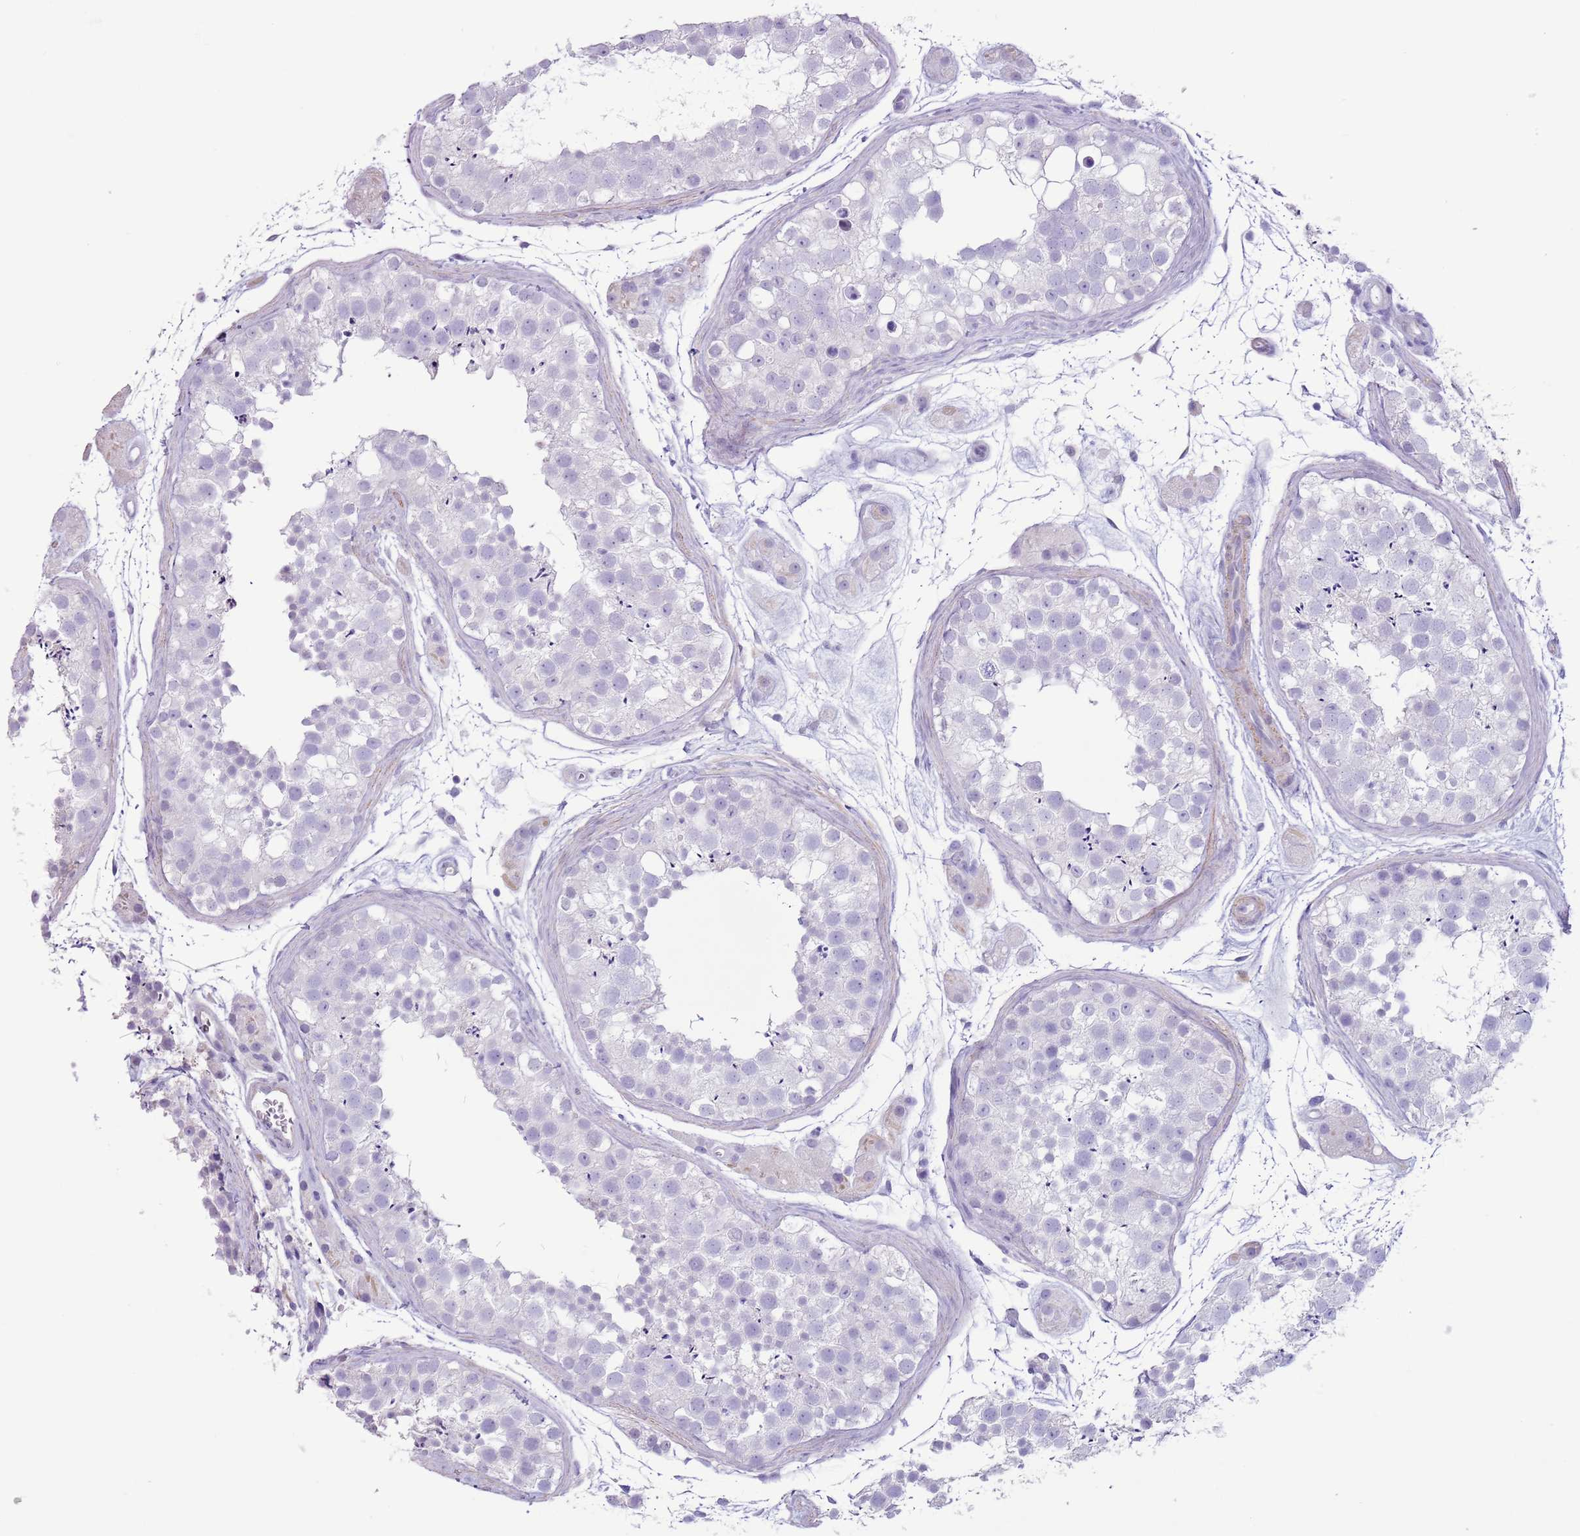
{"staining": {"intensity": "negative", "quantity": "none", "location": "none"}, "tissue": "testis", "cell_type": "Cells in seminiferous ducts", "image_type": "normal", "snomed": [{"axis": "morphology", "description": "Normal tissue, NOS"}, {"axis": "topography", "description": "Testis"}], "caption": "Immunohistochemistry of benign testis displays no positivity in cells in seminiferous ducts. (DAB immunohistochemistry, high magnification).", "gene": "SLC7A14", "patient": {"sex": "male", "age": 41}}